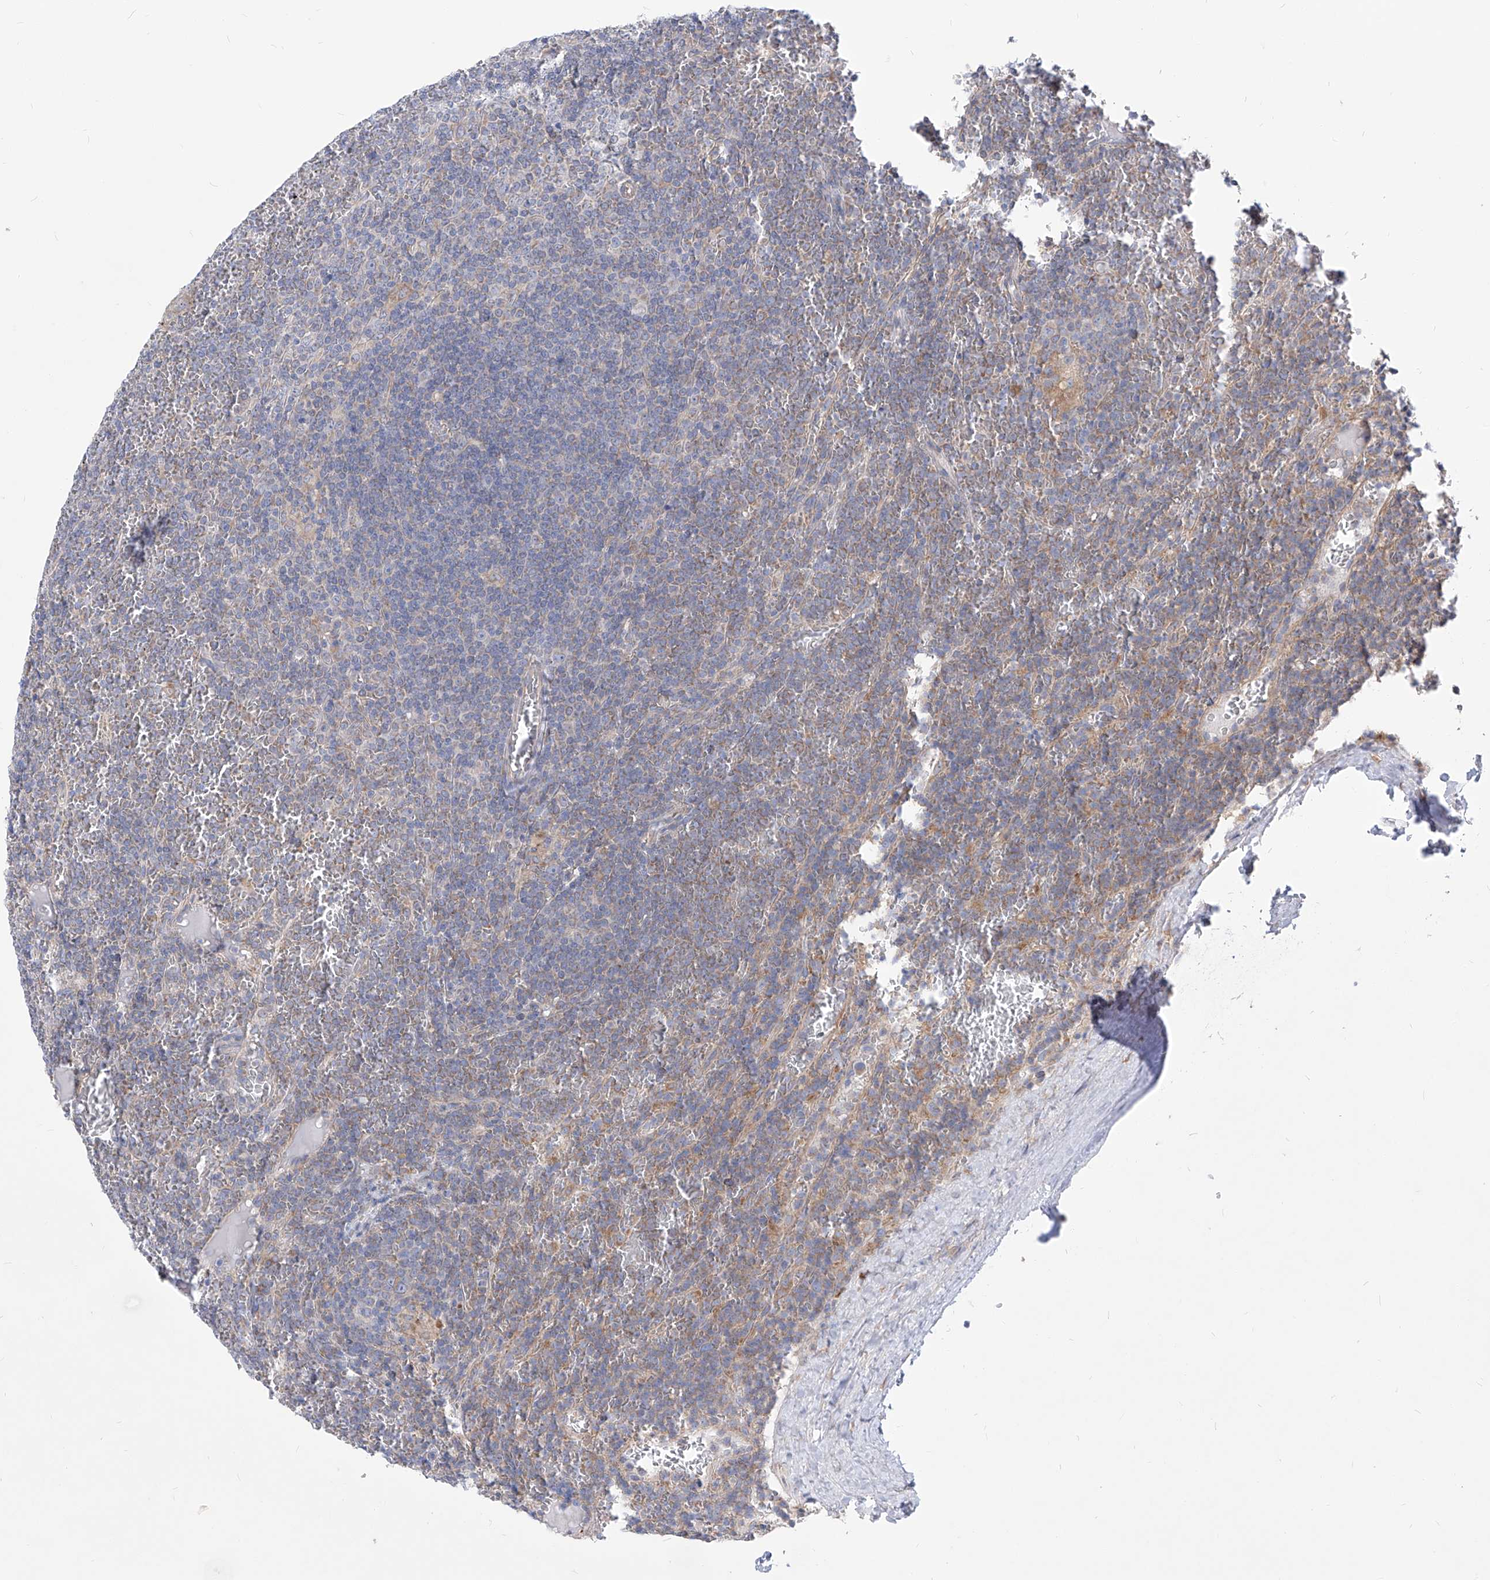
{"staining": {"intensity": "weak", "quantity": "<25%", "location": "cytoplasmic/membranous"}, "tissue": "lymphoma", "cell_type": "Tumor cells", "image_type": "cancer", "snomed": [{"axis": "morphology", "description": "Malignant lymphoma, non-Hodgkin's type, Low grade"}, {"axis": "topography", "description": "Spleen"}], "caption": "Immunohistochemical staining of lymphoma shows no significant staining in tumor cells. The staining was performed using DAB (3,3'-diaminobenzidine) to visualize the protein expression in brown, while the nuclei were stained in blue with hematoxylin (Magnification: 20x).", "gene": "UFL1", "patient": {"sex": "female", "age": 19}}